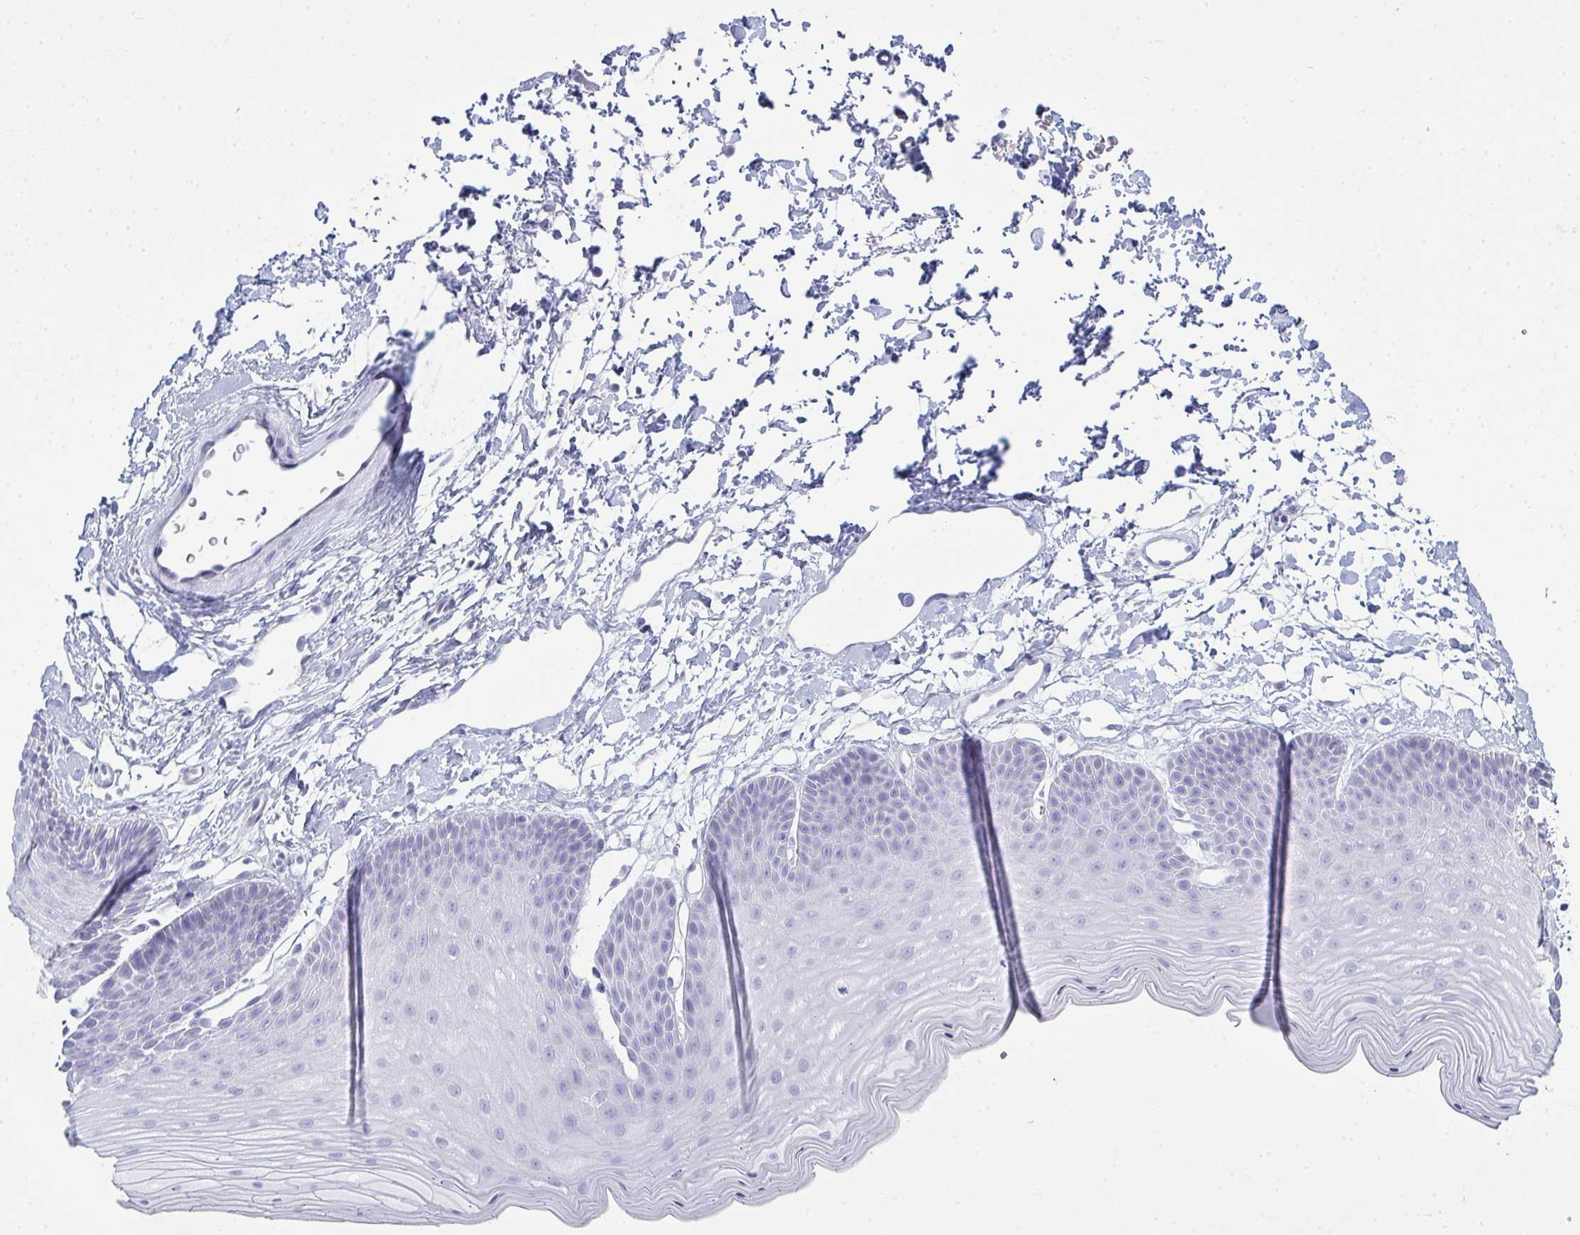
{"staining": {"intensity": "moderate", "quantity": "<25%", "location": "cytoplasmic/membranous"}, "tissue": "skin", "cell_type": "Epidermal cells", "image_type": "normal", "snomed": [{"axis": "morphology", "description": "Normal tissue, NOS"}, {"axis": "topography", "description": "Anal"}], "caption": "A photomicrograph of skin stained for a protein demonstrates moderate cytoplasmic/membranous brown staining in epidermal cells.", "gene": "SERPINB10", "patient": {"sex": "male", "age": 53}}